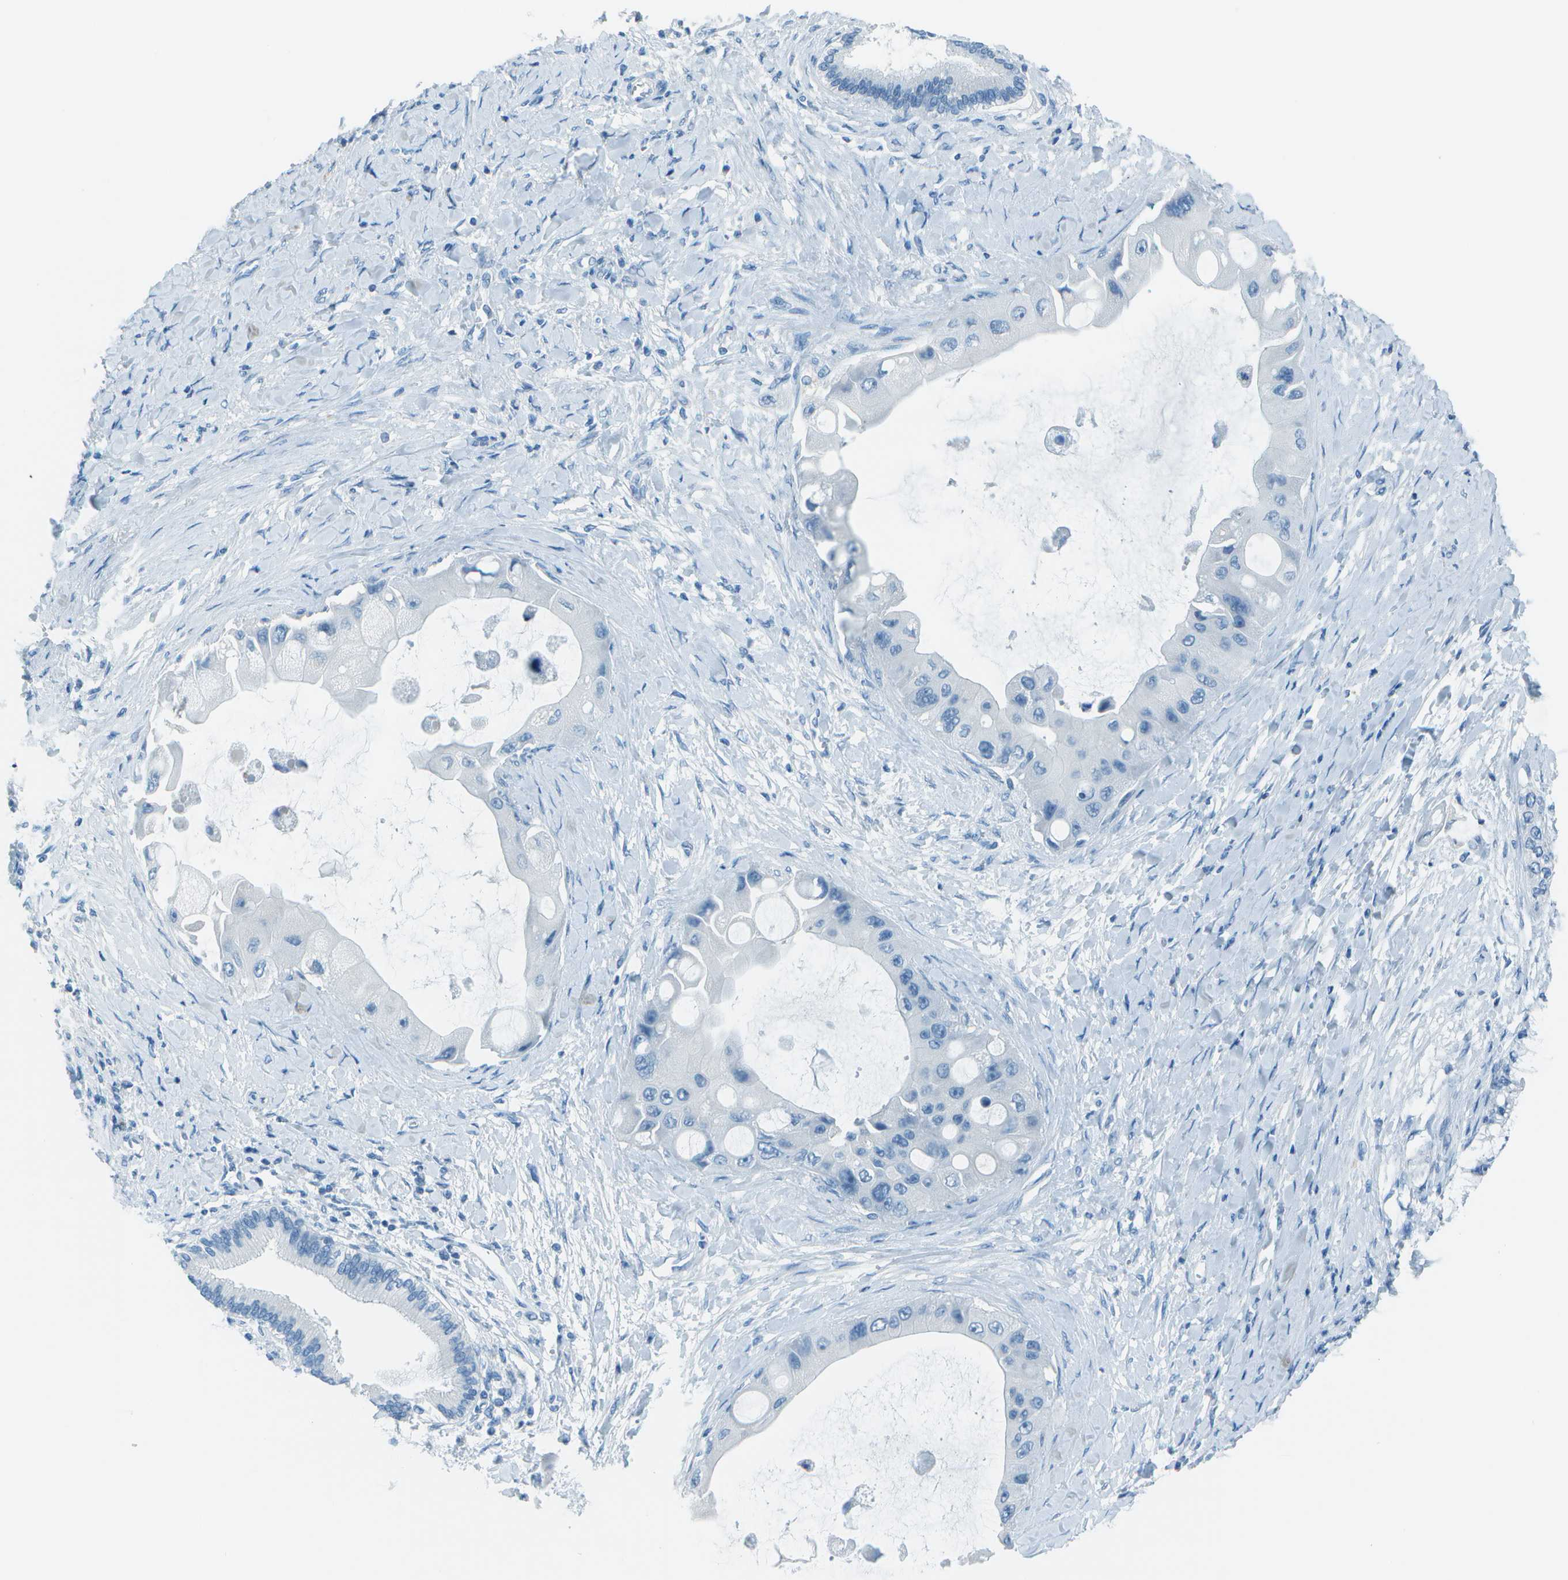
{"staining": {"intensity": "negative", "quantity": "none", "location": "none"}, "tissue": "liver cancer", "cell_type": "Tumor cells", "image_type": "cancer", "snomed": [{"axis": "morphology", "description": "Normal tissue, NOS"}, {"axis": "morphology", "description": "Cholangiocarcinoma"}, {"axis": "topography", "description": "Liver"}, {"axis": "topography", "description": "Peripheral nerve tissue"}], "caption": "Histopathology image shows no significant protein staining in tumor cells of cholangiocarcinoma (liver).", "gene": "FGF1", "patient": {"sex": "male", "age": 50}}